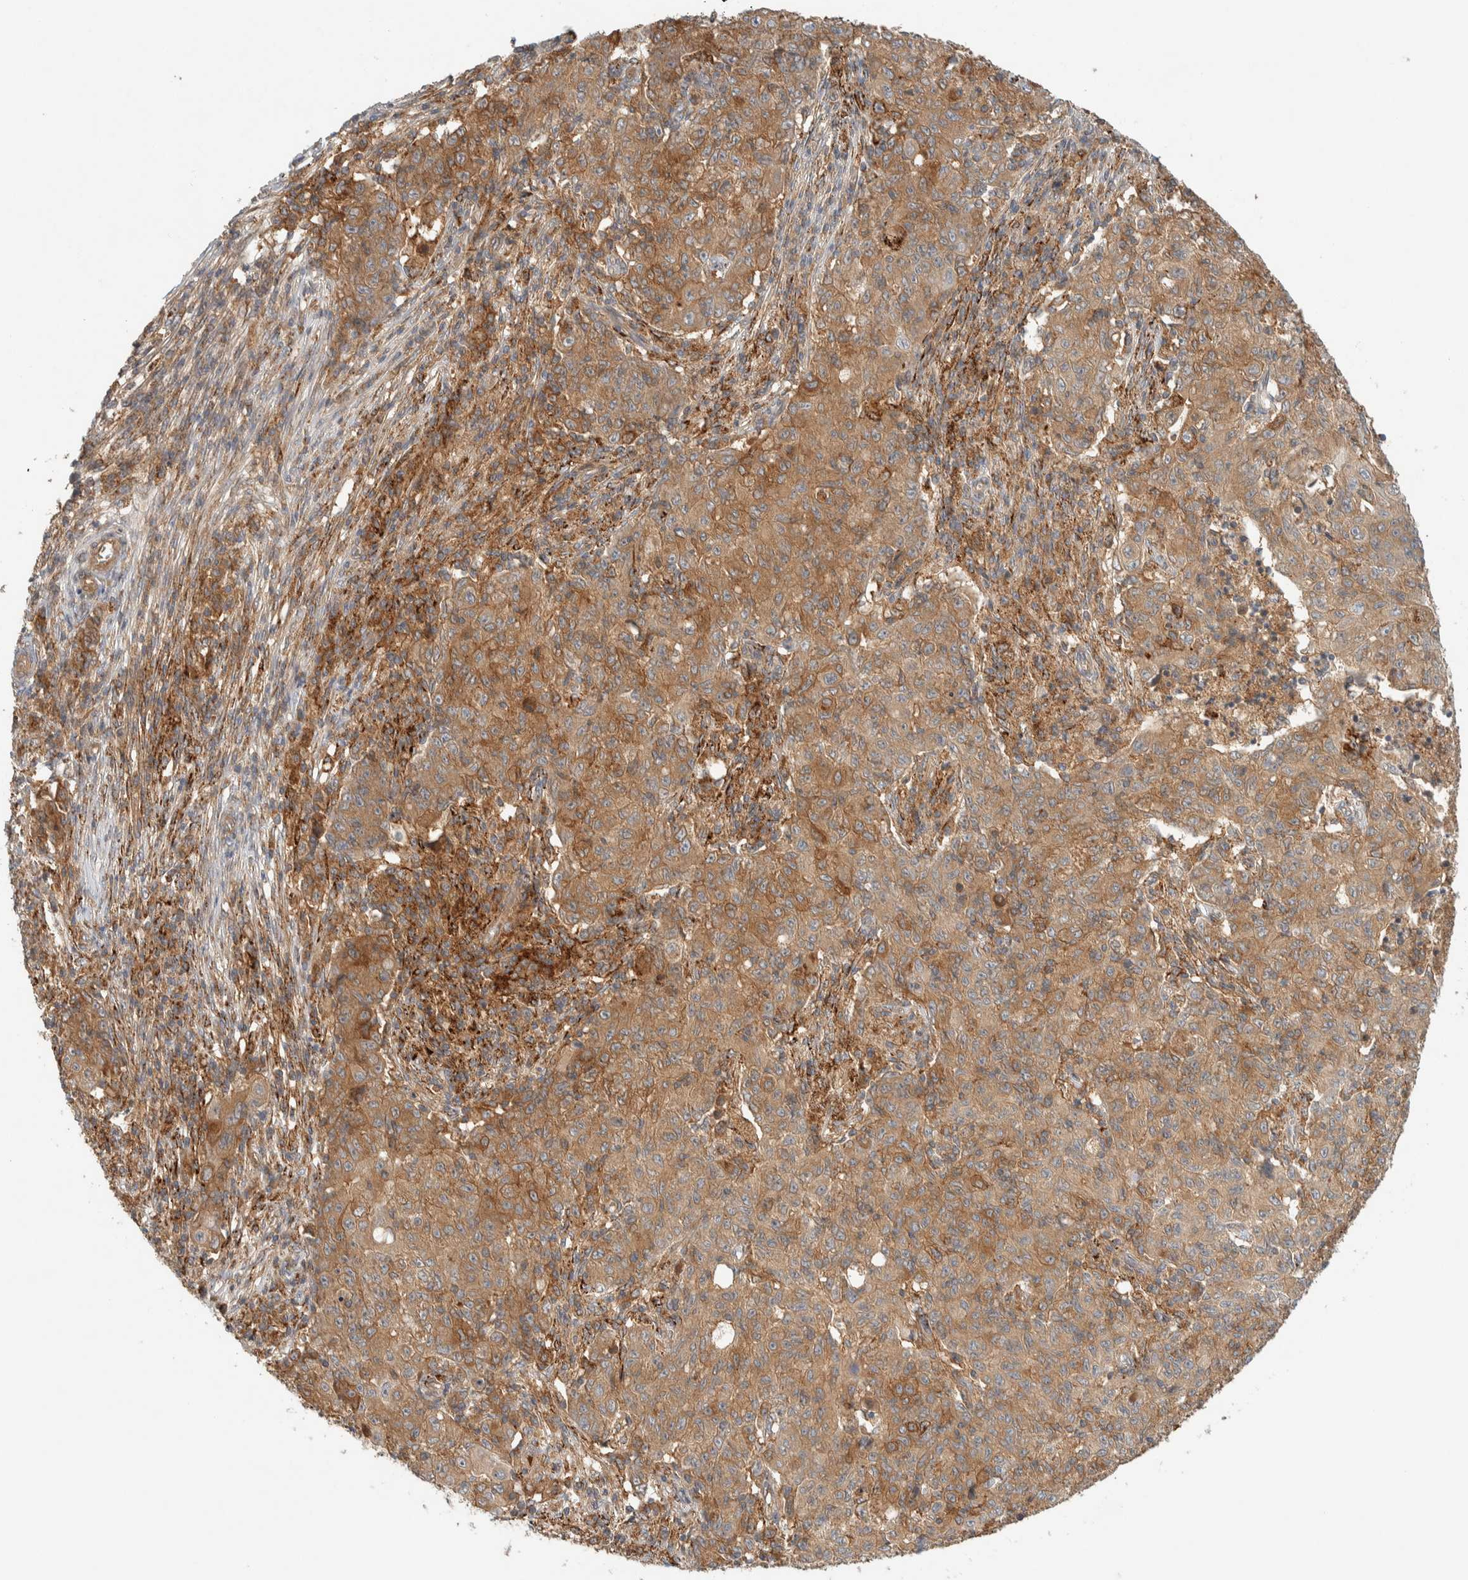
{"staining": {"intensity": "moderate", "quantity": ">75%", "location": "cytoplasmic/membranous"}, "tissue": "ovarian cancer", "cell_type": "Tumor cells", "image_type": "cancer", "snomed": [{"axis": "morphology", "description": "Carcinoma, endometroid"}, {"axis": "topography", "description": "Ovary"}], "caption": "A brown stain shows moderate cytoplasmic/membranous positivity of a protein in ovarian cancer tumor cells.", "gene": "FAM167A", "patient": {"sex": "female", "age": 42}}